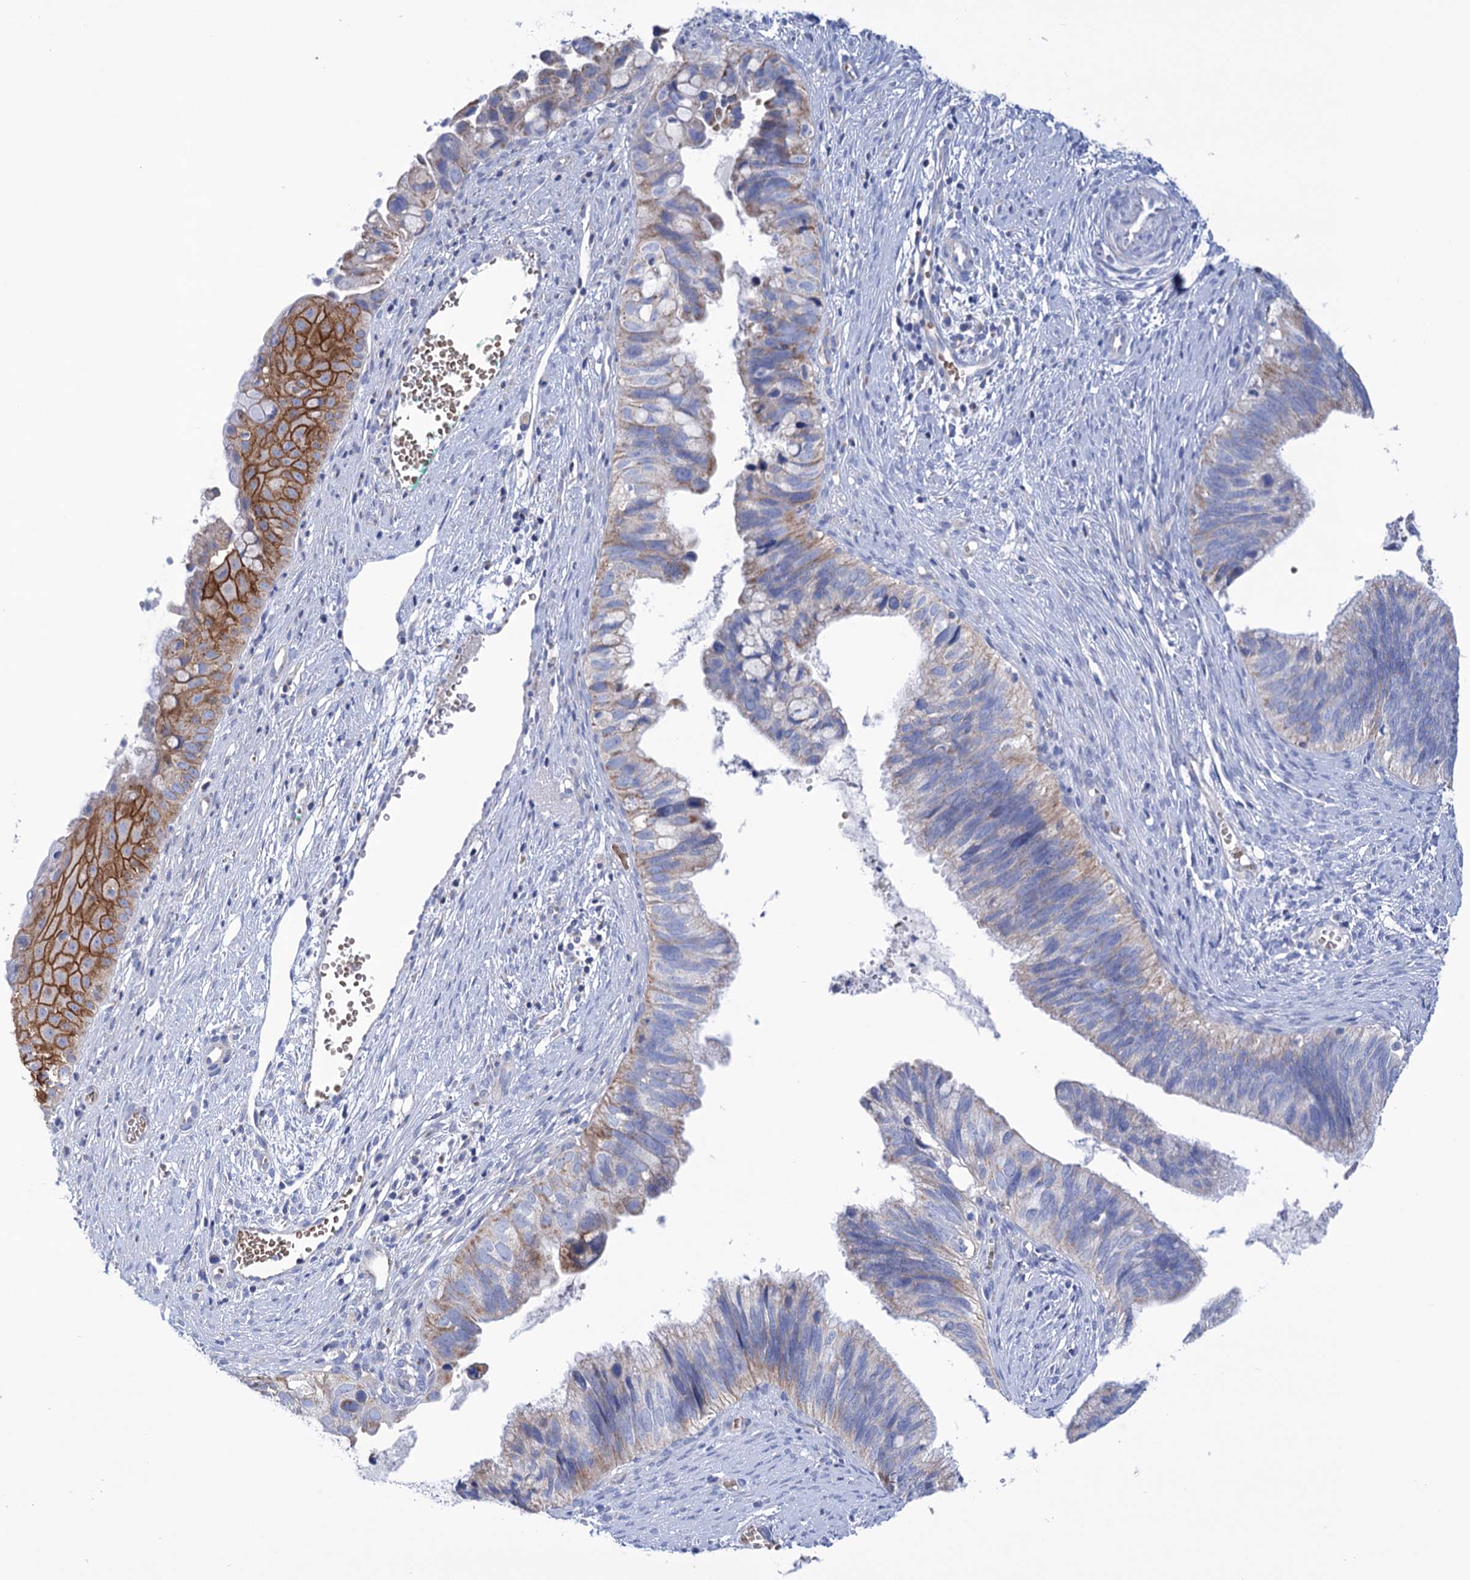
{"staining": {"intensity": "moderate", "quantity": "<25%", "location": "cytoplasmic/membranous"}, "tissue": "cervical cancer", "cell_type": "Tumor cells", "image_type": "cancer", "snomed": [{"axis": "morphology", "description": "Adenocarcinoma, NOS"}, {"axis": "topography", "description": "Cervix"}], "caption": "Protein staining shows moderate cytoplasmic/membranous positivity in about <25% of tumor cells in cervical cancer (adenocarcinoma).", "gene": "YARS2", "patient": {"sex": "female", "age": 42}}